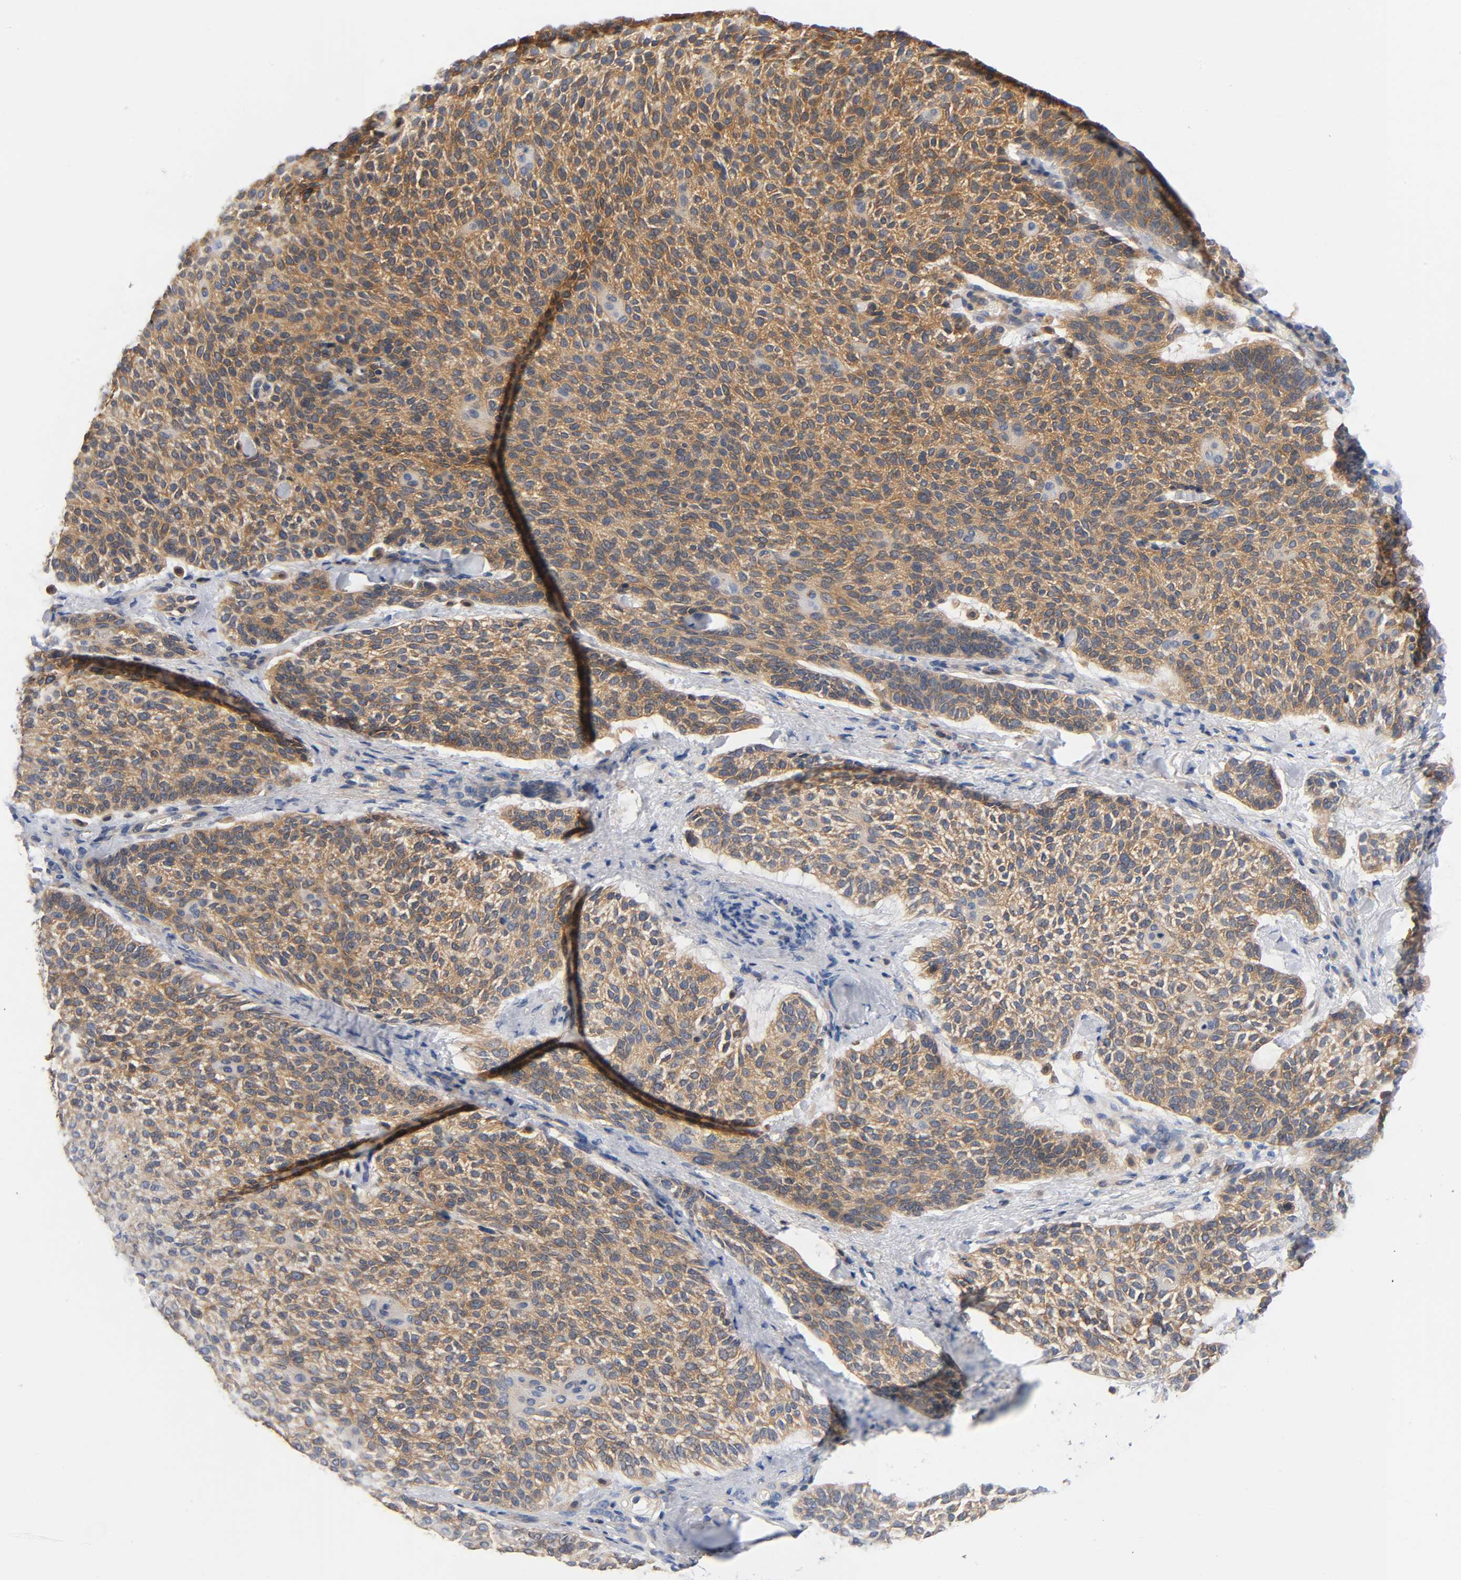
{"staining": {"intensity": "moderate", "quantity": ">75%", "location": "cytoplasmic/membranous"}, "tissue": "skin cancer", "cell_type": "Tumor cells", "image_type": "cancer", "snomed": [{"axis": "morphology", "description": "Normal tissue, NOS"}, {"axis": "morphology", "description": "Basal cell carcinoma"}, {"axis": "topography", "description": "Skin"}], "caption": "Moderate cytoplasmic/membranous staining is present in approximately >75% of tumor cells in basal cell carcinoma (skin).", "gene": "PRKAB1", "patient": {"sex": "female", "age": 70}}